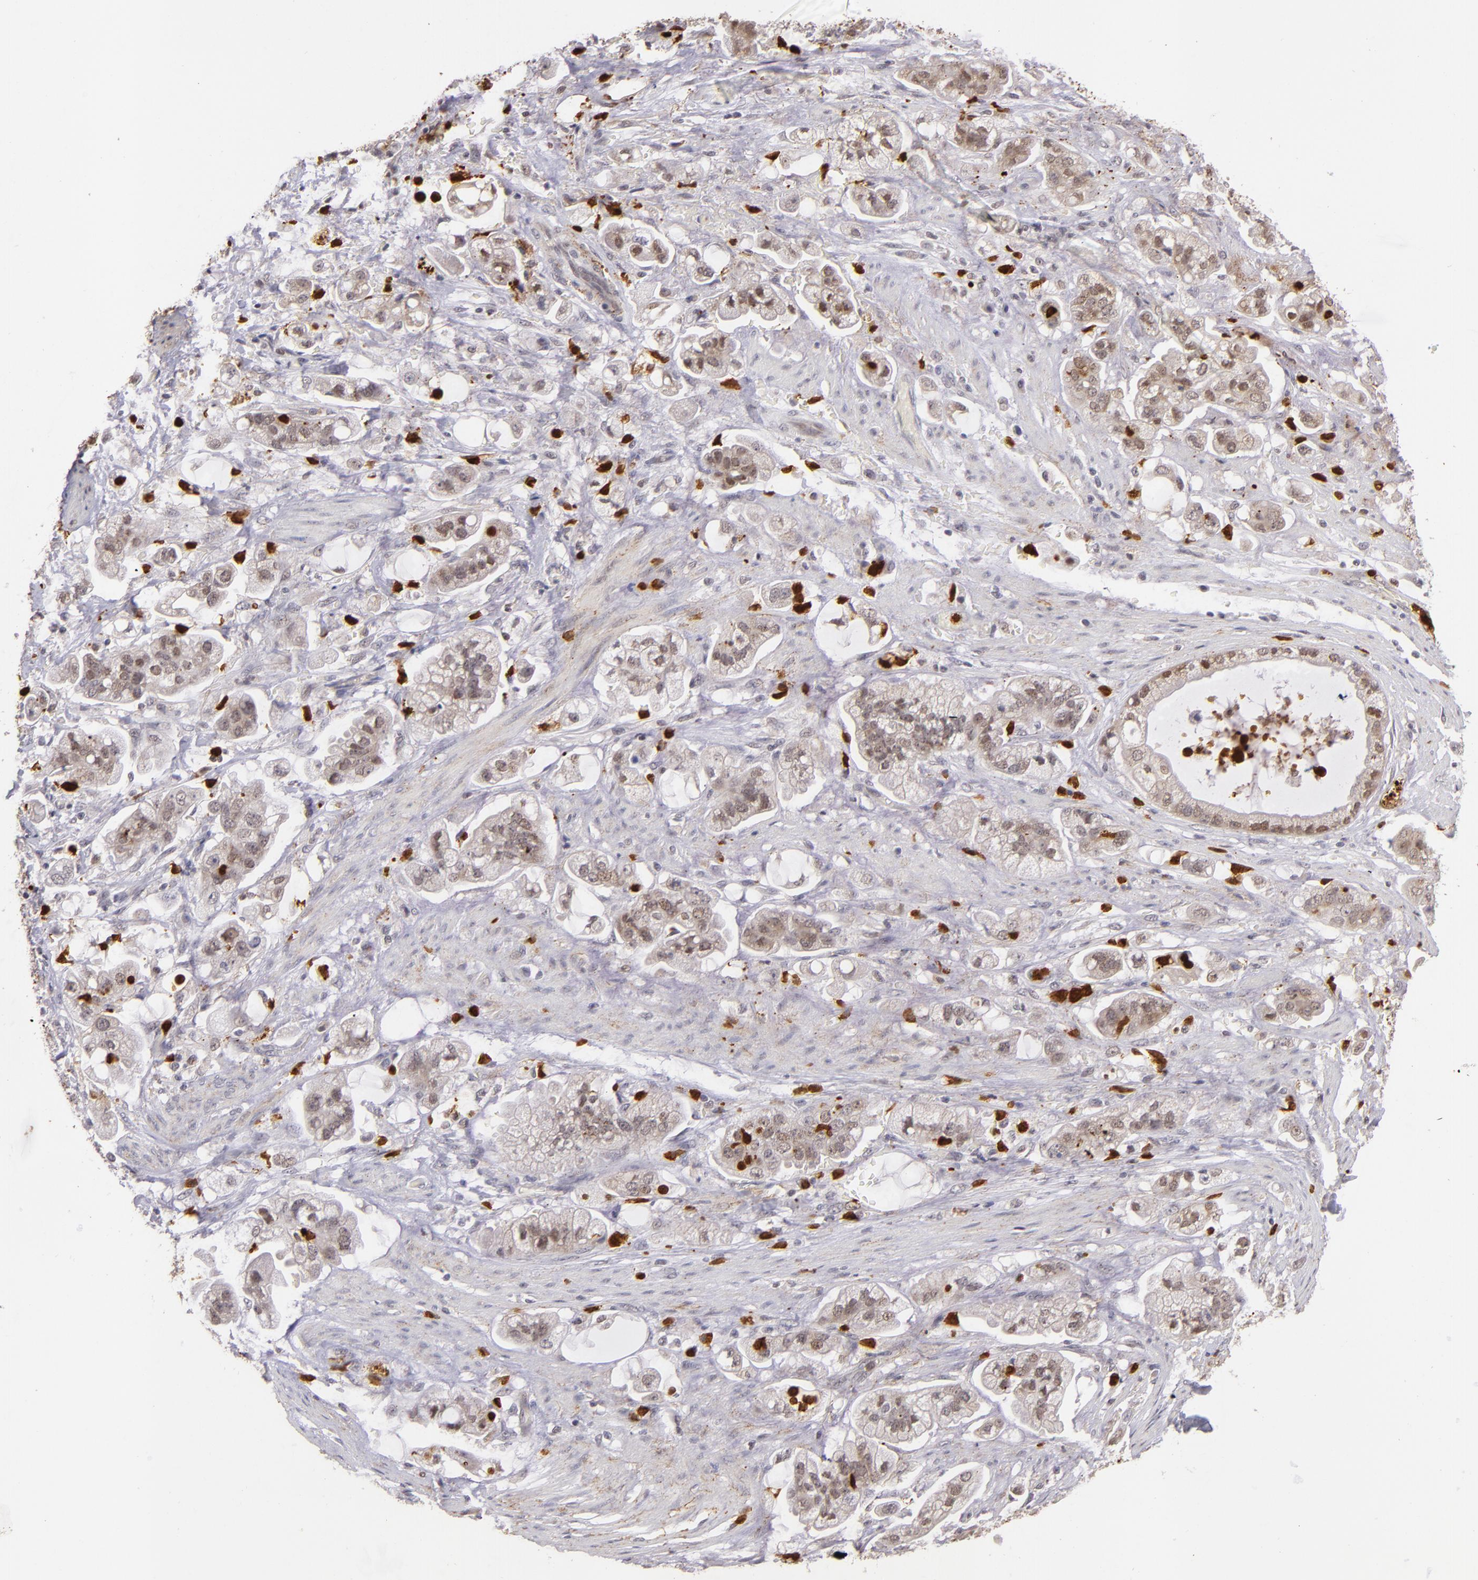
{"staining": {"intensity": "moderate", "quantity": "25%-75%", "location": "nuclear"}, "tissue": "stomach cancer", "cell_type": "Tumor cells", "image_type": "cancer", "snomed": [{"axis": "morphology", "description": "Adenocarcinoma, NOS"}, {"axis": "topography", "description": "Stomach"}], "caption": "IHC micrograph of human adenocarcinoma (stomach) stained for a protein (brown), which reveals medium levels of moderate nuclear positivity in about 25%-75% of tumor cells.", "gene": "RXRG", "patient": {"sex": "male", "age": 62}}